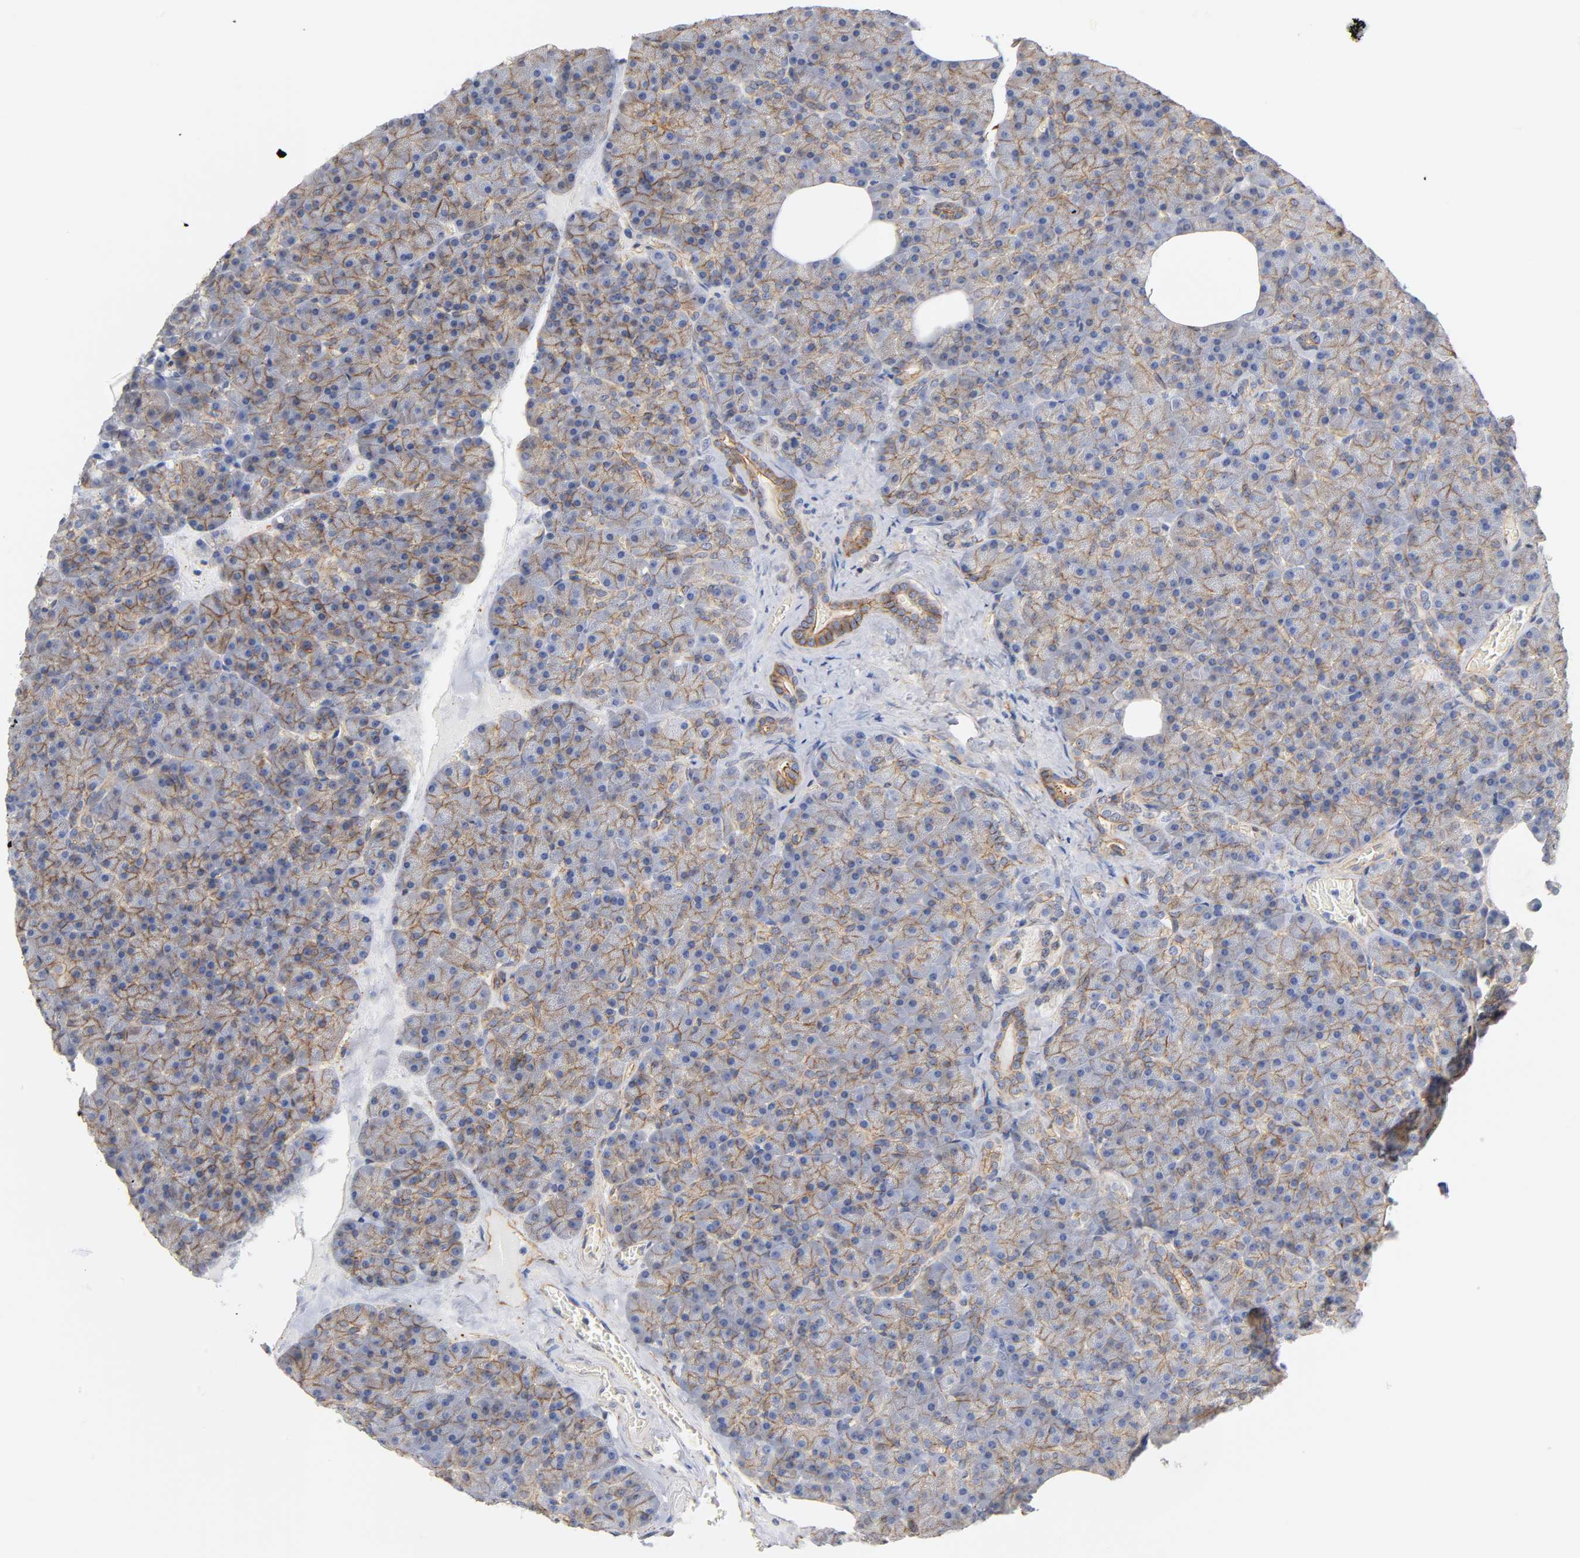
{"staining": {"intensity": "moderate", "quantity": ">75%", "location": "cytoplasmic/membranous"}, "tissue": "pancreas", "cell_type": "Exocrine glandular cells", "image_type": "normal", "snomed": [{"axis": "morphology", "description": "Normal tissue, NOS"}, {"axis": "topography", "description": "Pancreas"}], "caption": "Exocrine glandular cells demonstrate moderate cytoplasmic/membranous expression in approximately >75% of cells in unremarkable pancreas.", "gene": "SPTAN1", "patient": {"sex": "female", "age": 35}}